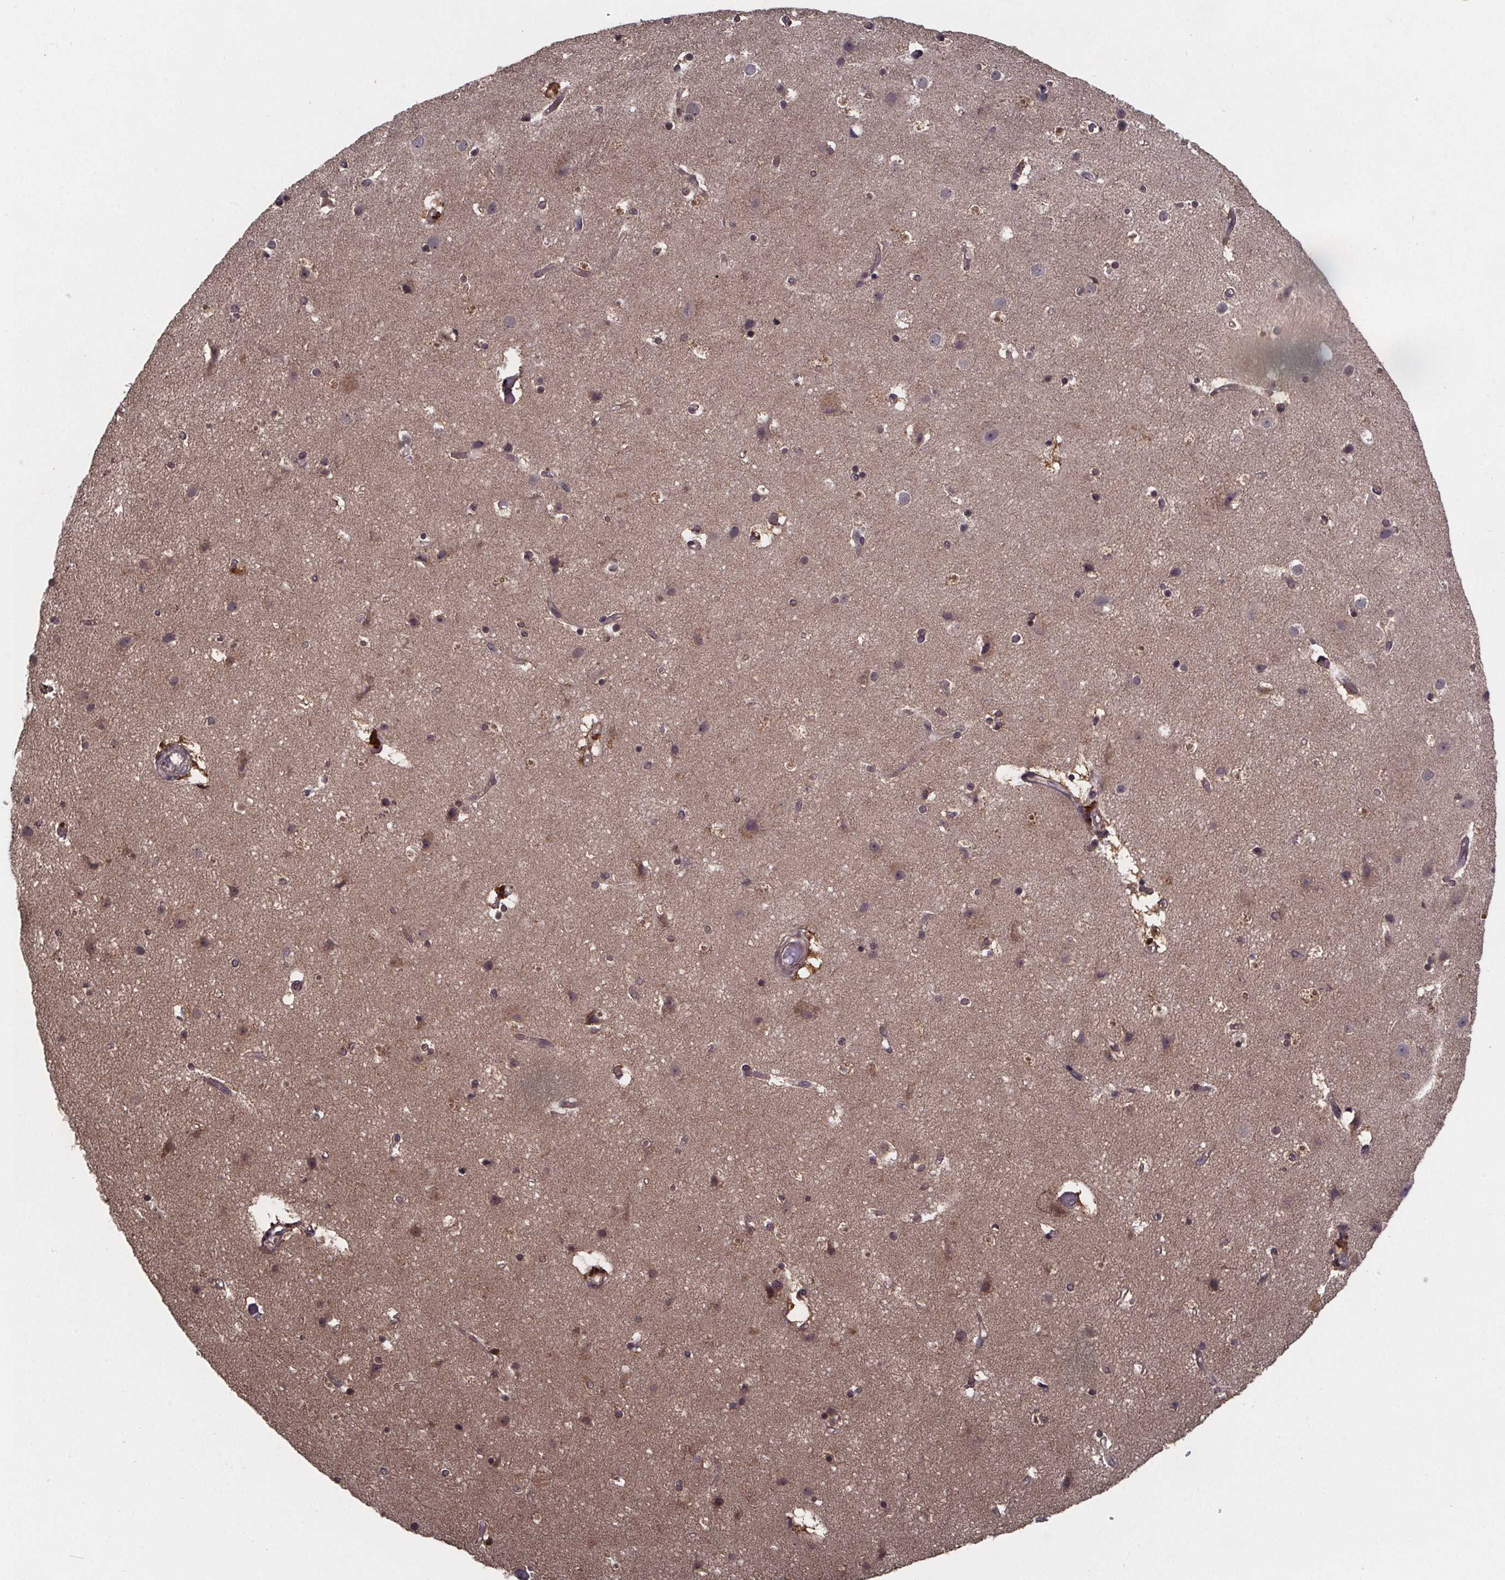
{"staining": {"intensity": "weak", "quantity": "25%-75%", "location": "cytoplasmic/membranous,nuclear"}, "tissue": "cerebral cortex", "cell_type": "Endothelial cells", "image_type": "normal", "snomed": [{"axis": "morphology", "description": "Normal tissue, NOS"}, {"axis": "topography", "description": "Cerebral cortex"}], "caption": "A low amount of weak cytoplasmic/membranous,nuclear positivity is seen in about 25%-75% of endothelial cells in normal cerebral cortex.", "gene": "FN3KRP", "patient": {"sex": "female", "age": 52}}